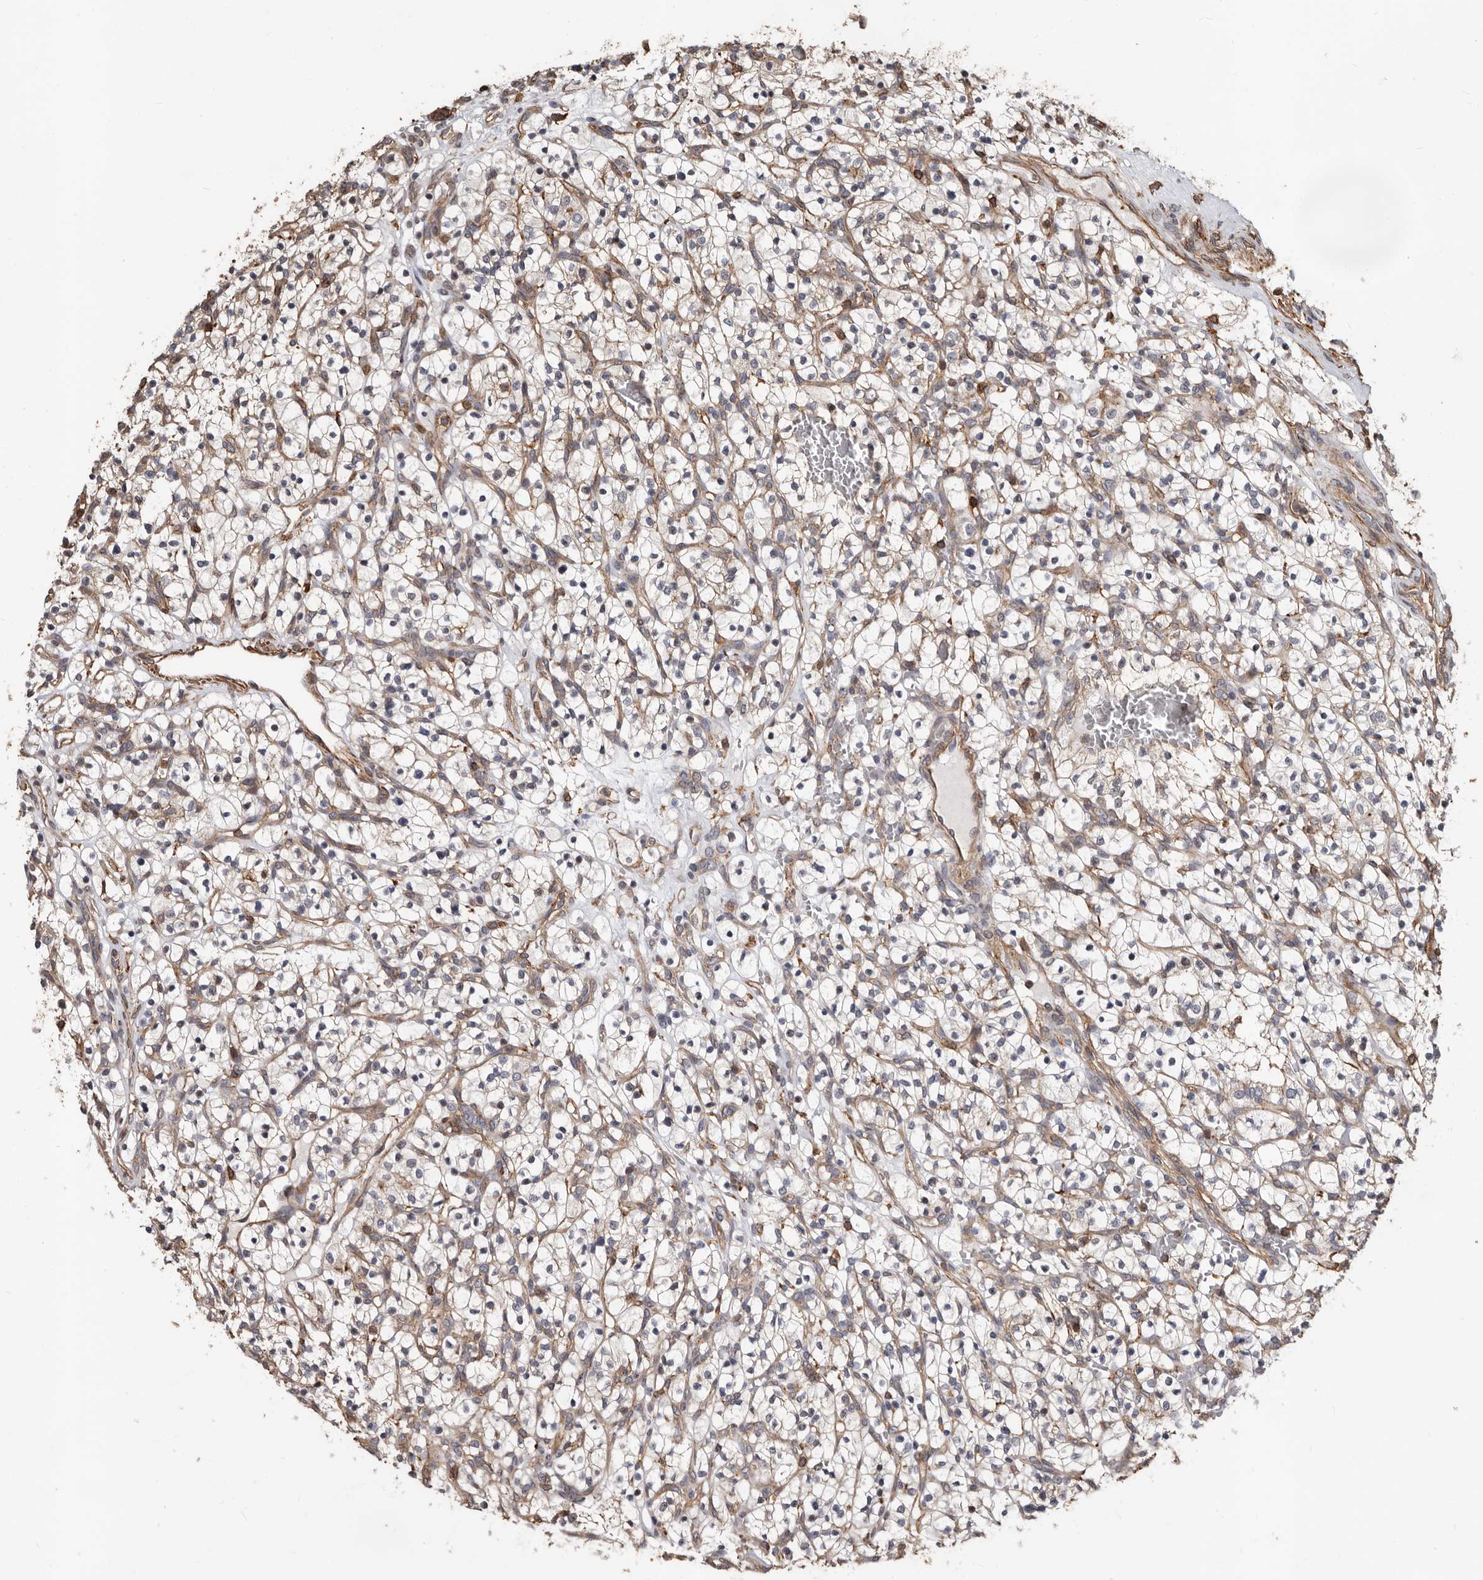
{"staining": {"intensity": "negative", "quantity": "none", "location": "none"}, "tissue": "renal cancer", "cell_type": "Tumor cells", "image_type": "cancer", "snomed": [{"axis": "morphology", "description": "Adenocarcinoma, NOS"}, {"axis": "topography", "description": "Kidney"}], "caption": "Tumor cells show no significant staining in renal cancer (adenocarcinoma).", "gene": "GSK3A", "patient": {"sex": "female", "age": 57}}